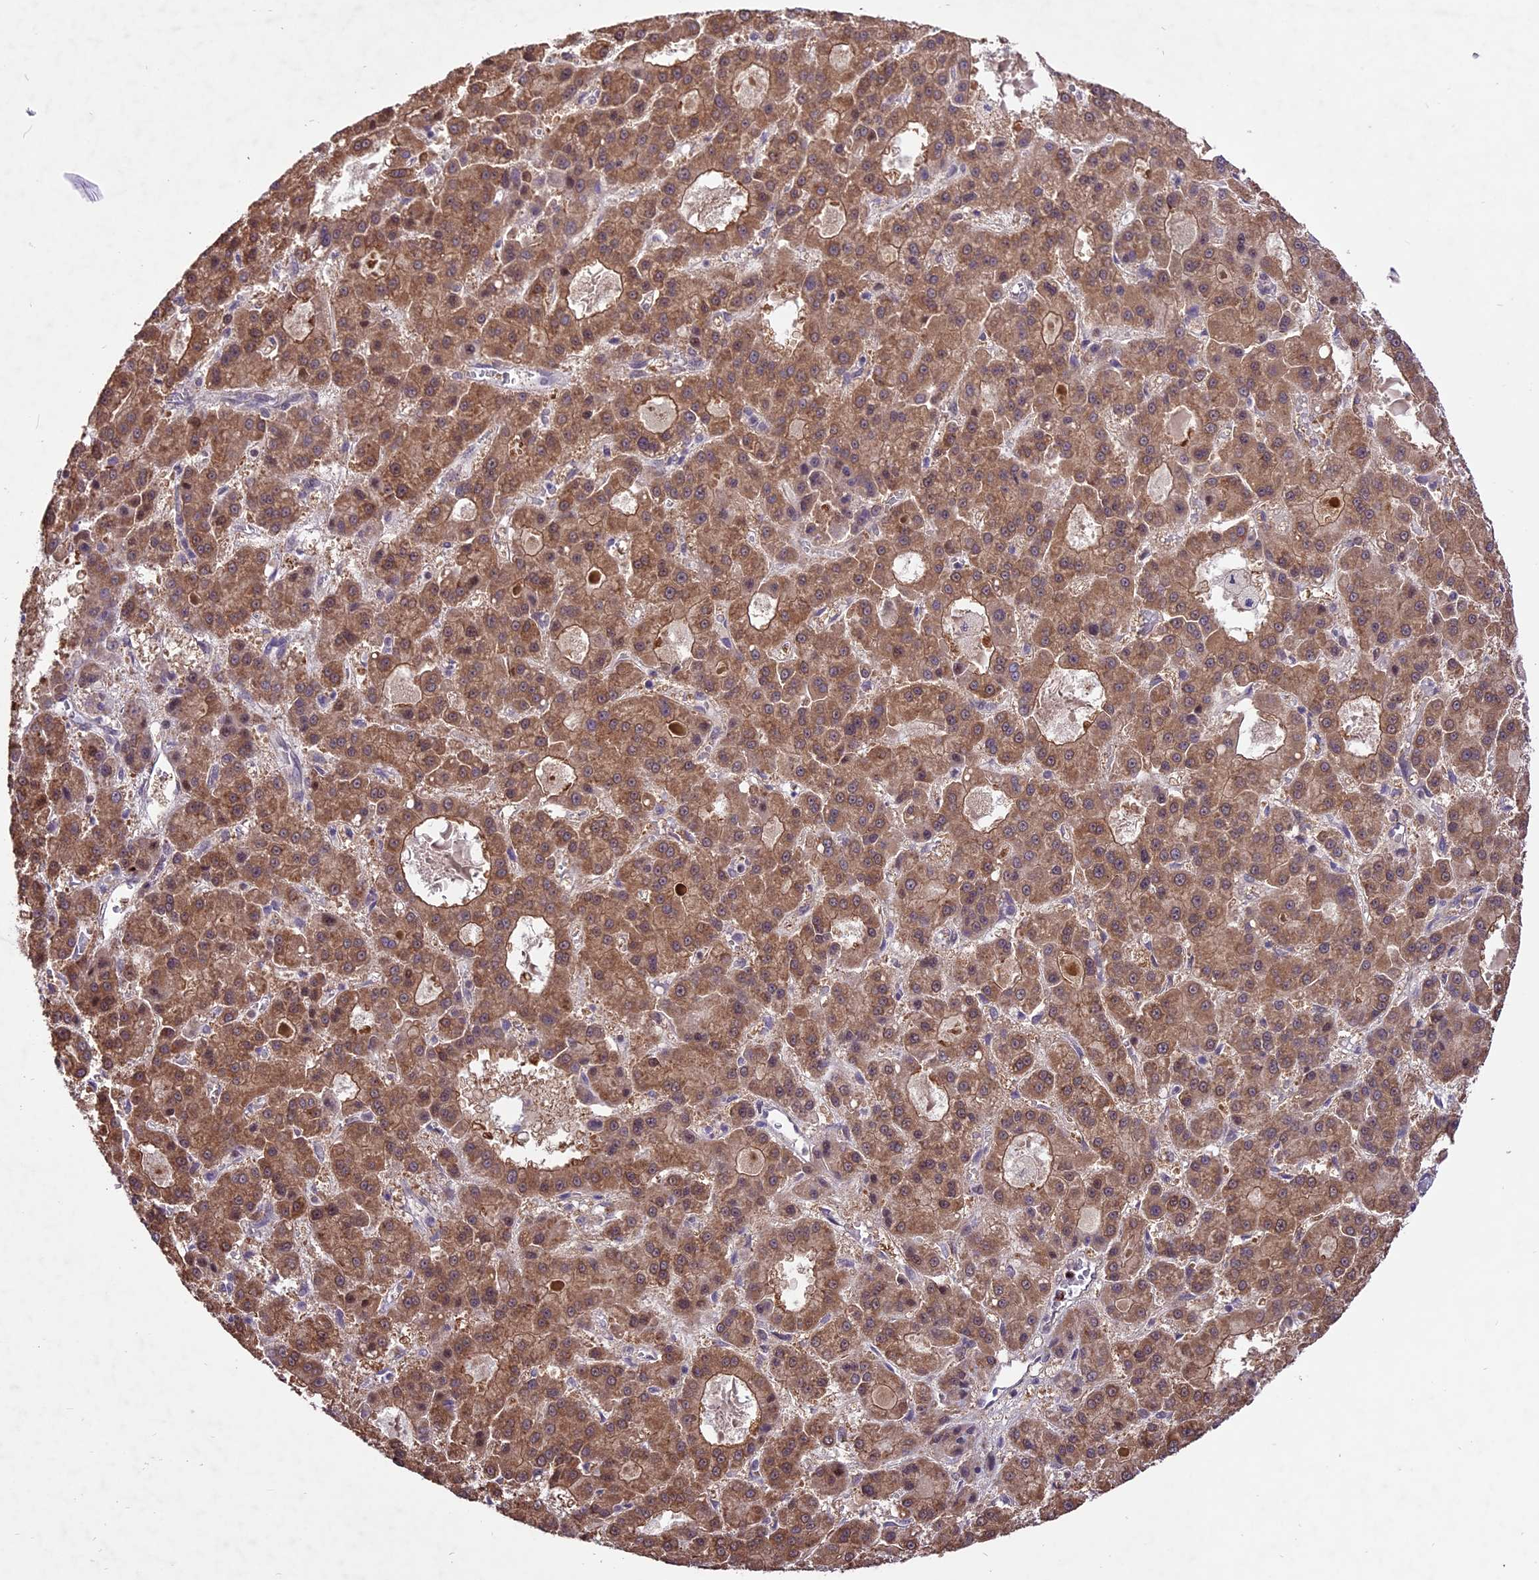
{"staining": {"intensity": "moderate", "quantity": ">75%", "location": "cytoplasmic/membranous"}, "tissue": "liver cancer", "cell_type": "Tumor cells", "image_type": "cancer", "snomed": [{"axis": "morphology", "description": "Carcinoma, Hepatocellular, NOS"}, {"axis": "topography", "description": "Liver"}], "caption": "Immunohistochemical staining of human liver hepatocellular carcinoma shows medium levels of moderate cytoplasmic/membranous protein positivity in approximately >75% of tumor cells.", "gene": "SPRED1", "patient": {"sex": "male", "age": 70}}